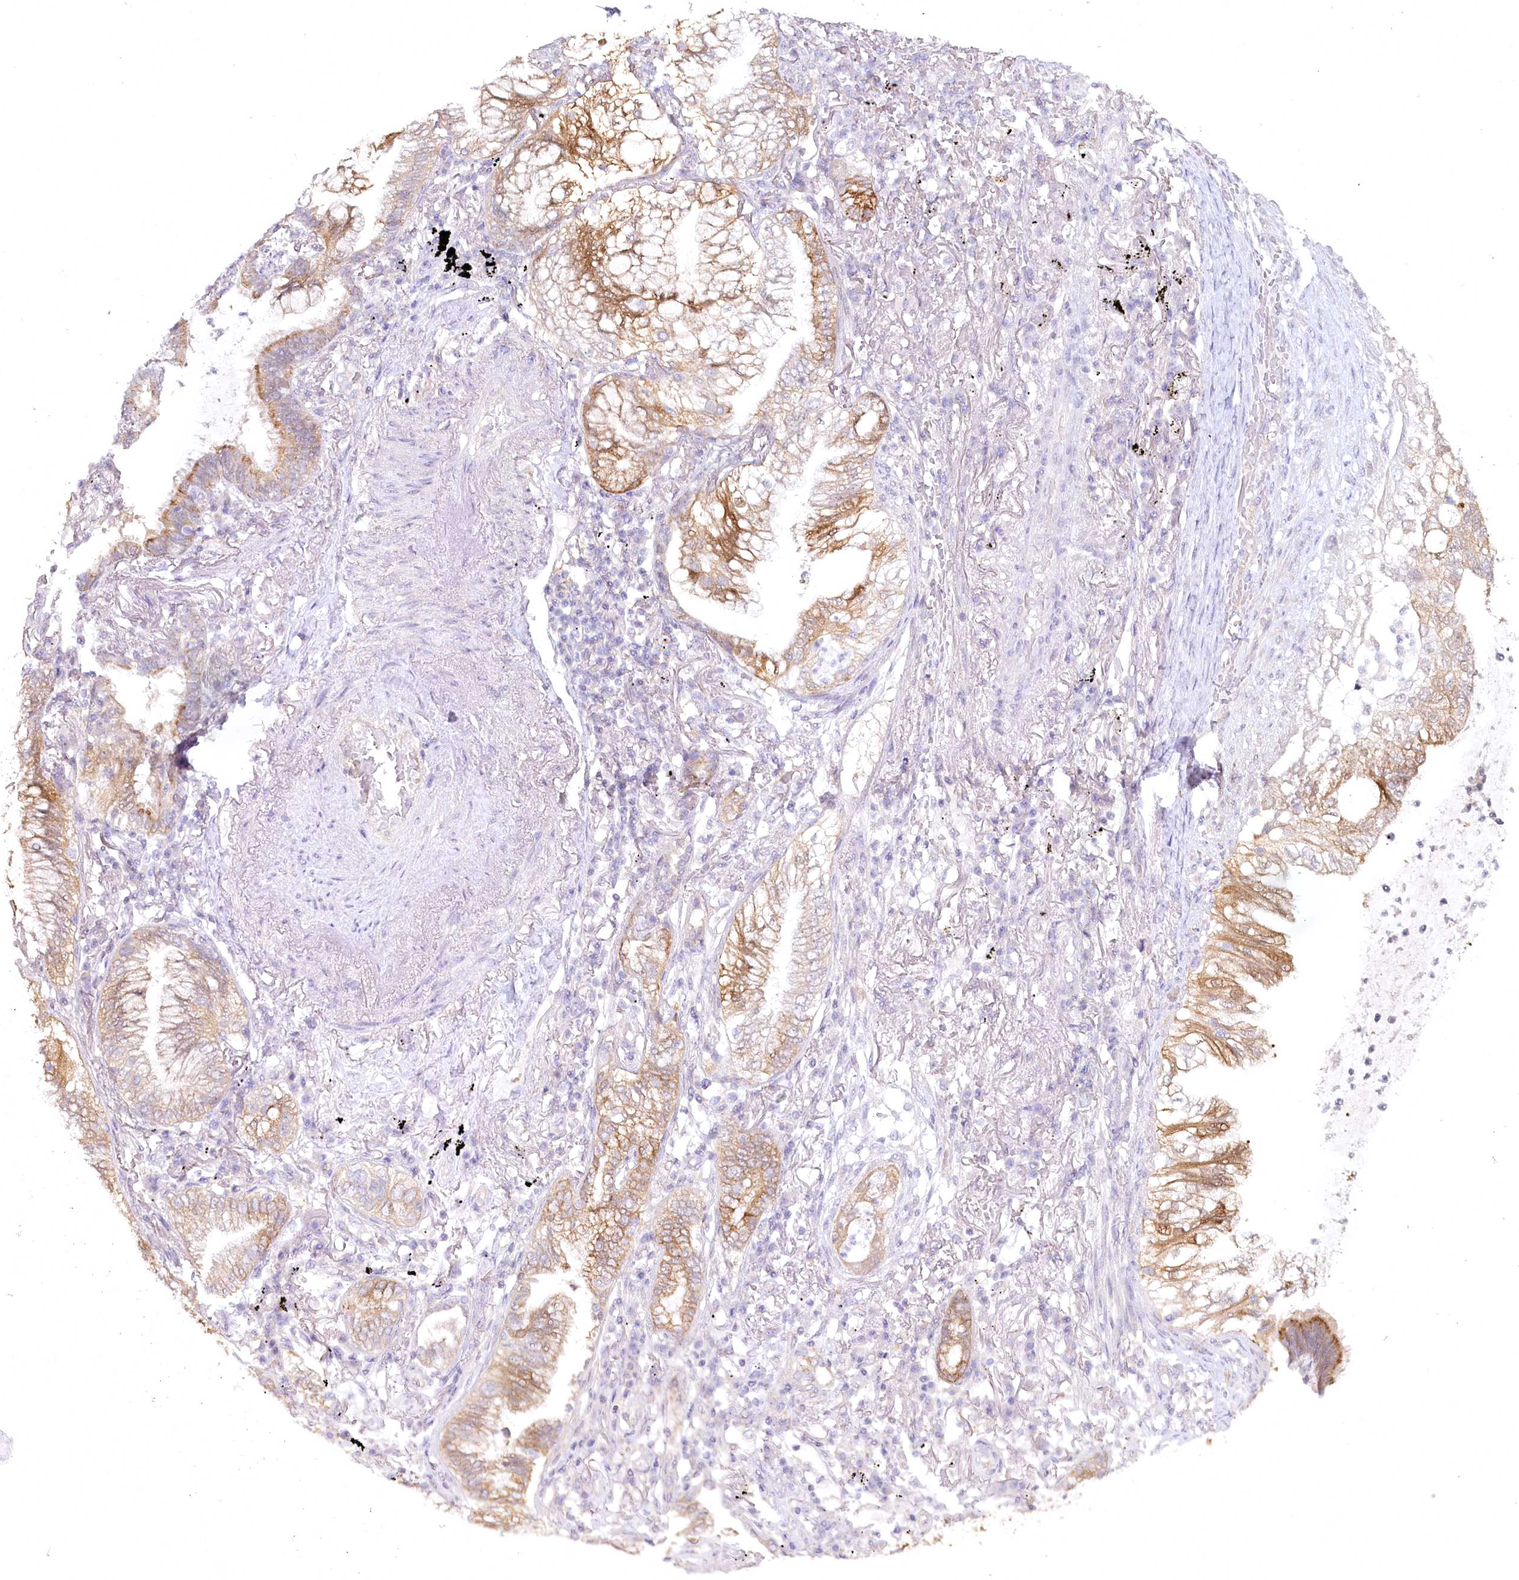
{"staining": {"intensity": "moderate", "quantity": "25%-75%", "location": "cytoplasmic/membranous"}, "tissue": "lung cancer", "cell_type": "Tumor cells", "image_type": "cancer", "snomed": [{"axis": "morphology", "description": "Adenocarcinoma, NOS"}, {"axis": "topography", "description": "Lung"}], "caption": "IHC of adenocarcinoma (lung) shows medium levels of moderate cytoplasmic/membranous expression in approximately 25%-75% of tumor cells.", "gene": "AAMDC", "patient": {"sex": "female", "age": 70}}